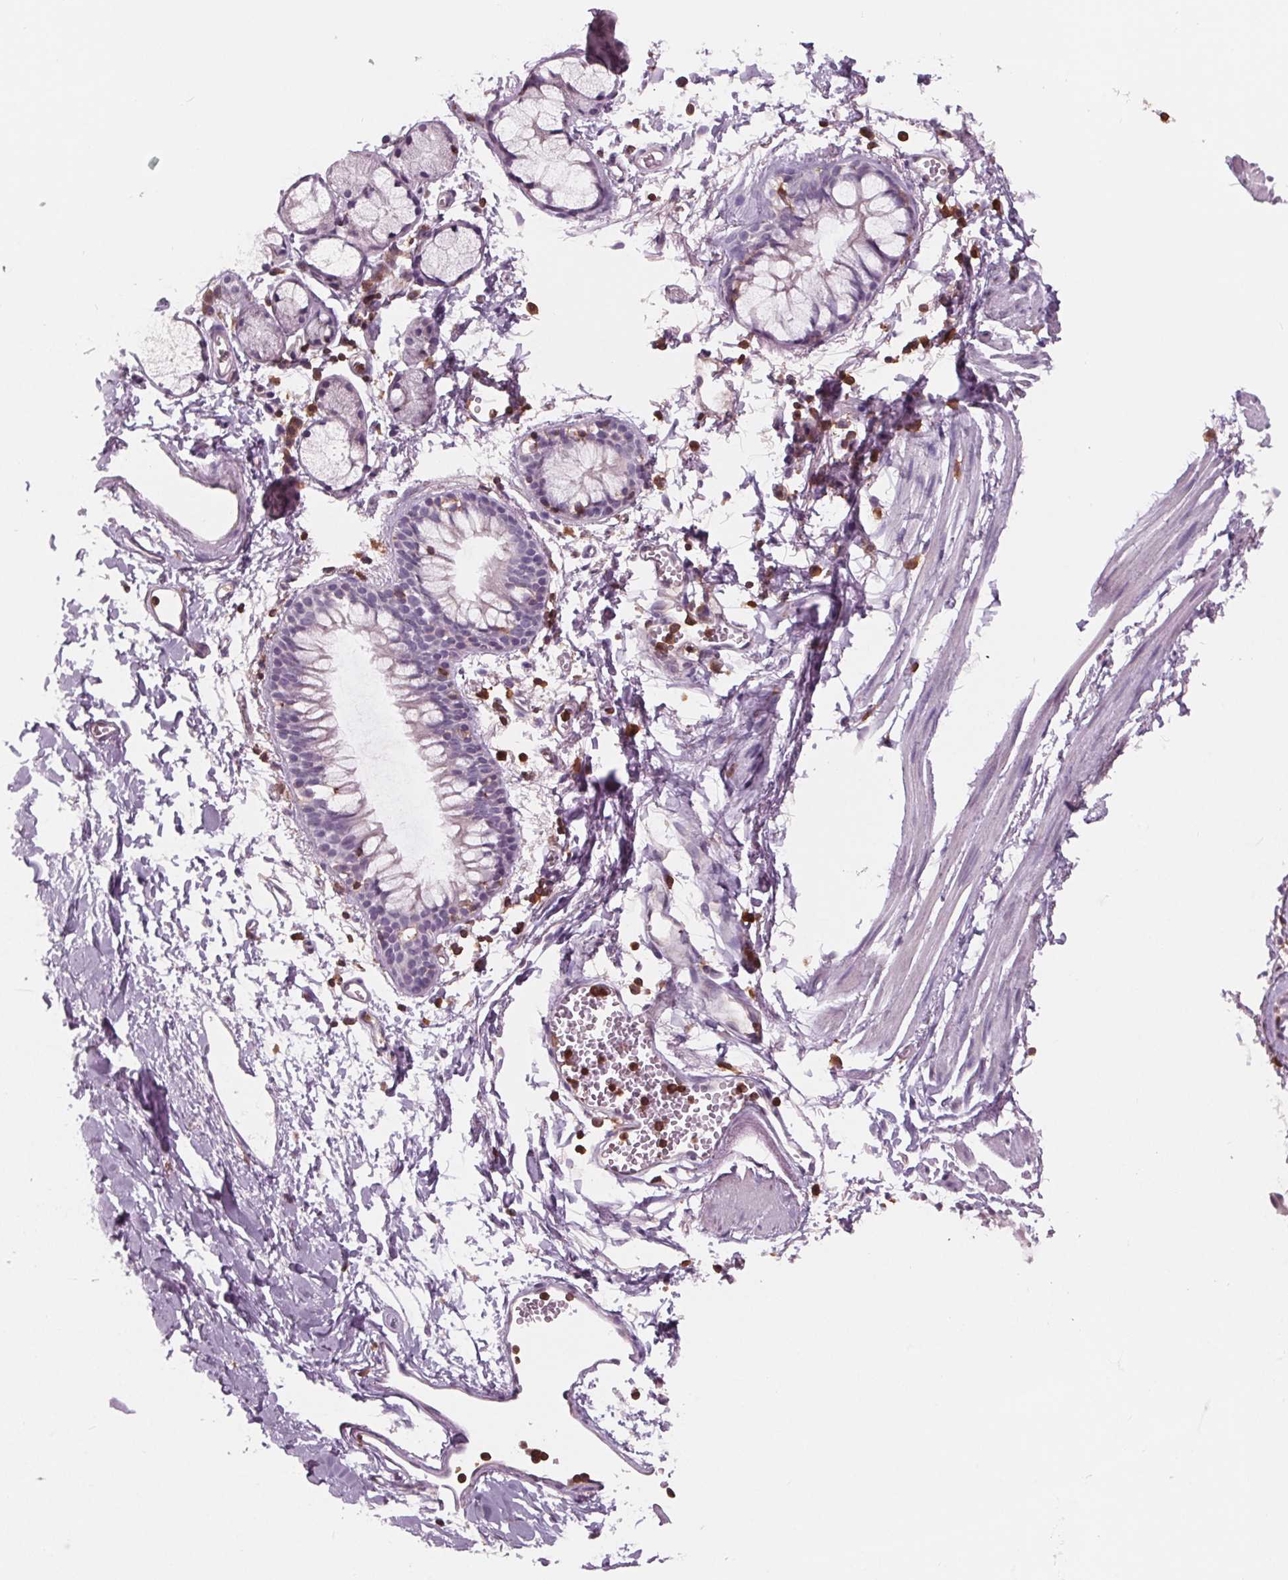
{"staining": {"intensity": "negative", "quantity": "none", "location": "none"}, "tissue": "bronchus", "cell_type": "Respiratory epithelial cells", "image_type": "normal", "snomed": [{"axis": "morphology", "description": "Normal tissue, NOS"}, {"axis": "topography", "description": "Cartilage tissue"}, {"axis": "topography", "description": "Bronchus"}], "caption": "Protein analysis of normal bronchus demonstrates no significant expression in respiratory epithelial cells. (DAB immunohistochemistry (IHC) visualized using brightfield microscopy, high magnification).", "gene": "ARHGAP25", "patient": {"sex": "female", "age": 59}}